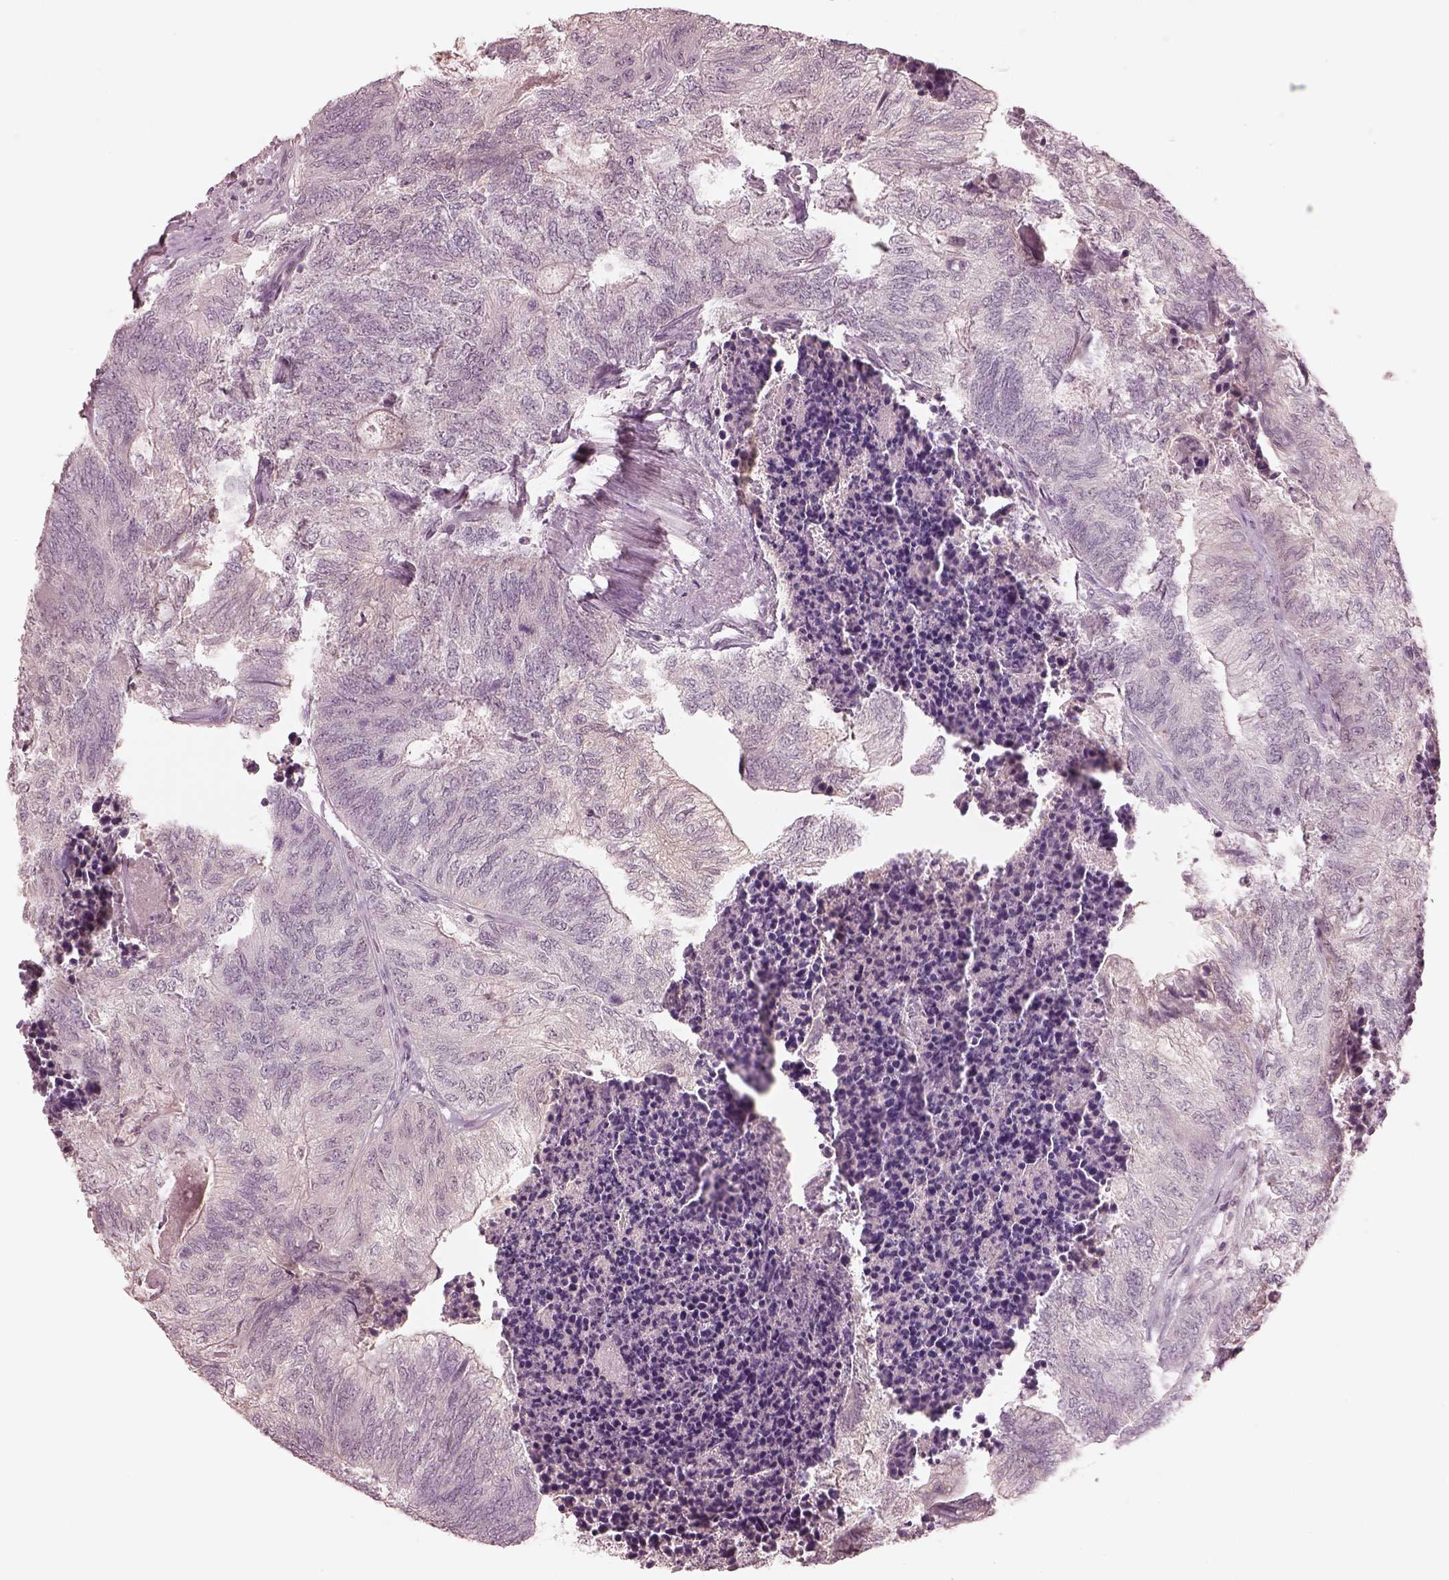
{"staining": {"intensity": "negative", "quantity": "none", "location": "none"}, "tissue": "colorectal cancer", "cell_type": "Tumor cells", "image_type": "cancer", "snomed": [{"axis": "morphology", "description": "Adenocarcinoma, NOS"}, {"axis": "topography", "description": "Colon"}], "caption": "An image of colorectal cancer stained for a protein displays no brown staining in tumor cells.", "gene": "IQCG", "patient": {"sex": "female", "age": 67}}